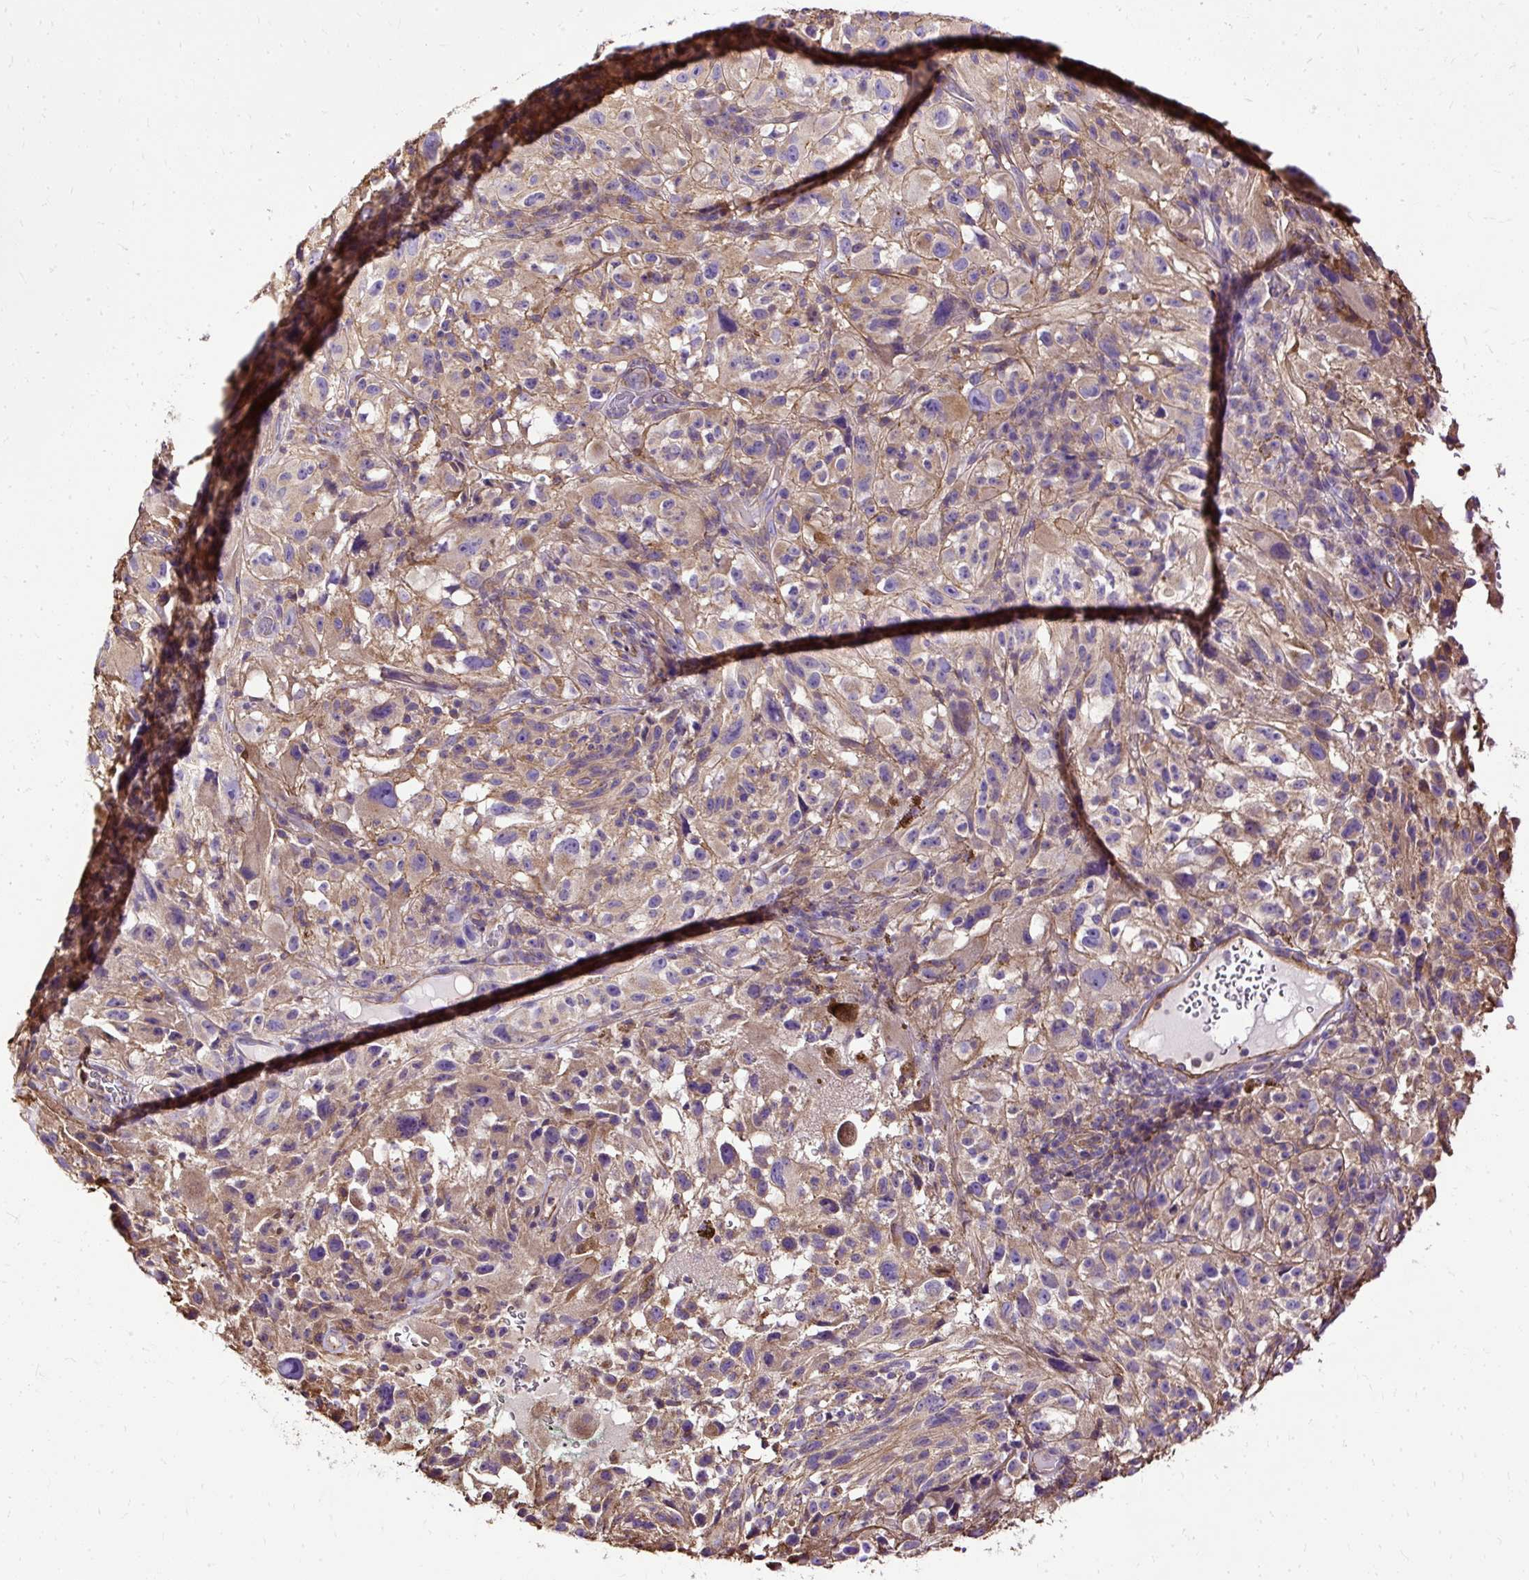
{"staining": {"intensity": "moderate", "quantity": ">75%", "location": "cytoplasmic/membranous"}, "tissue": "melanoma", "cell_type": "Tumor cells", "image_type": "cancer", "snomed": [{"axis": "morphology", "description": "Malignant melanoma, NOS"}, {"axis": "topography", "description": "Skin"}], "caption": "Tumor cells show moderate cytoplasmic/membranous positivity in approximately >75% of cells in melanoma.", "gene": "KLHL11", "patient": {"sex": "female", "age": 71}}